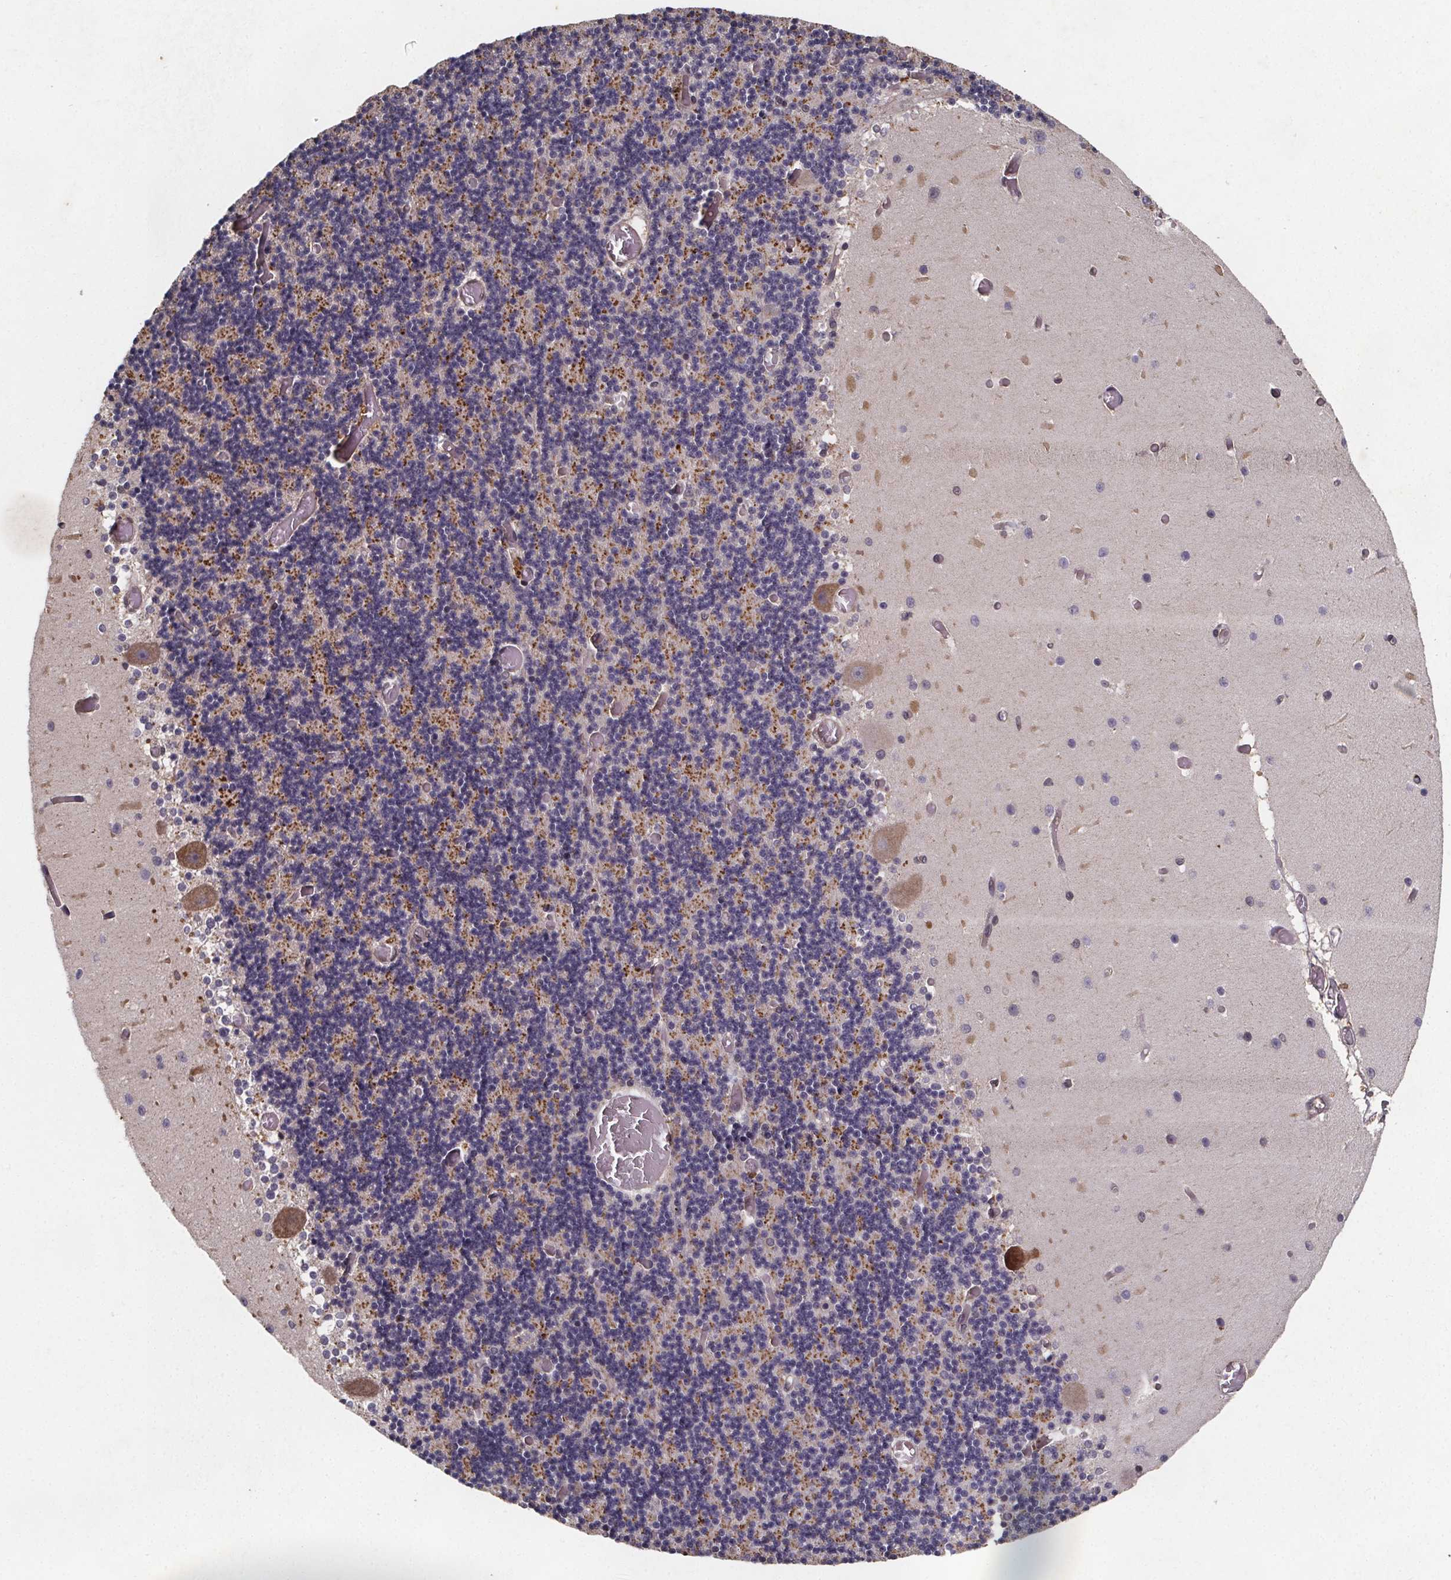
{"staining": {"intensity": "moderate", "quantity": "<25%", "location": "cytoplasmic/membranous"}, "tissue": "cerebellum", "cell_type": "Cells in granular layer", "image_type": "normal", "snomed": [{"axis": "morphology", "description": "Normal tissue, NOS"}, {"axis": "topography", "description": "Cerebellum"}], "caption": "The histopathology image exhibits immunohistochemical staining of benign cerebellum. There is moderate cytoplasmic/membranous positivity is identified in about <25% of cells in granular layer.", "gene": "PIERCE2", "patient": {"sex": "female", "age": 28}}